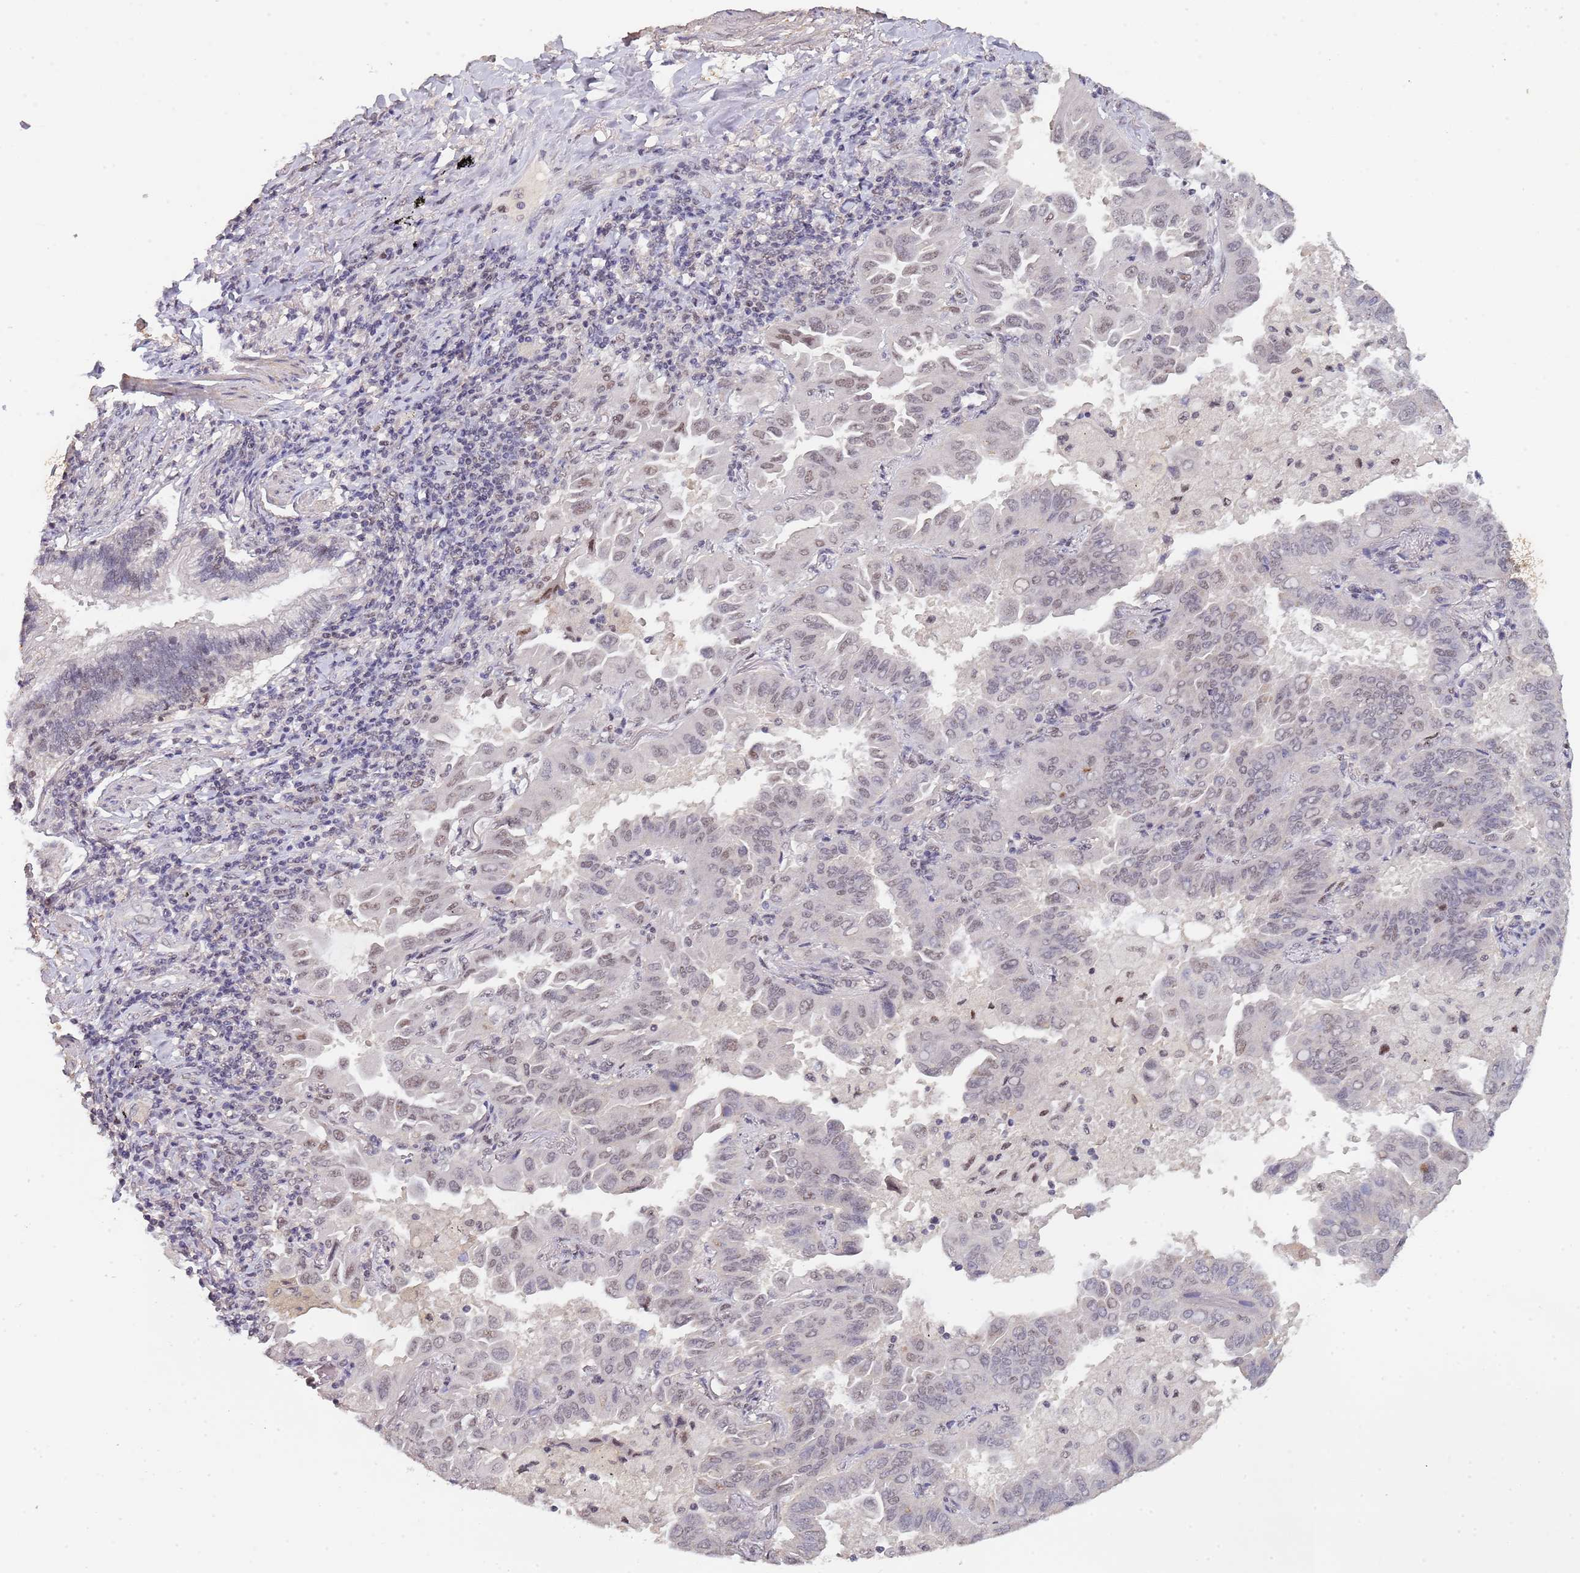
{"staining": {"intensity": "moderate", "quantity": "<25%", "location": "nuclear"}, "tissue": "lung cancer", "cell_type": "Tumor cells", "image_type": "cancer", "snomed": [{"axis": "morphology", "description": "Adenocarcinoma, NOS"}, {"axis": "topography", "description": "Lung"}], "caption": "Moderate nuclear staining is seen in approximately <25% of tumor cells in lung cancer.", "gene": "CIZ1", "patient": {"sex": "male", "age": 64}}